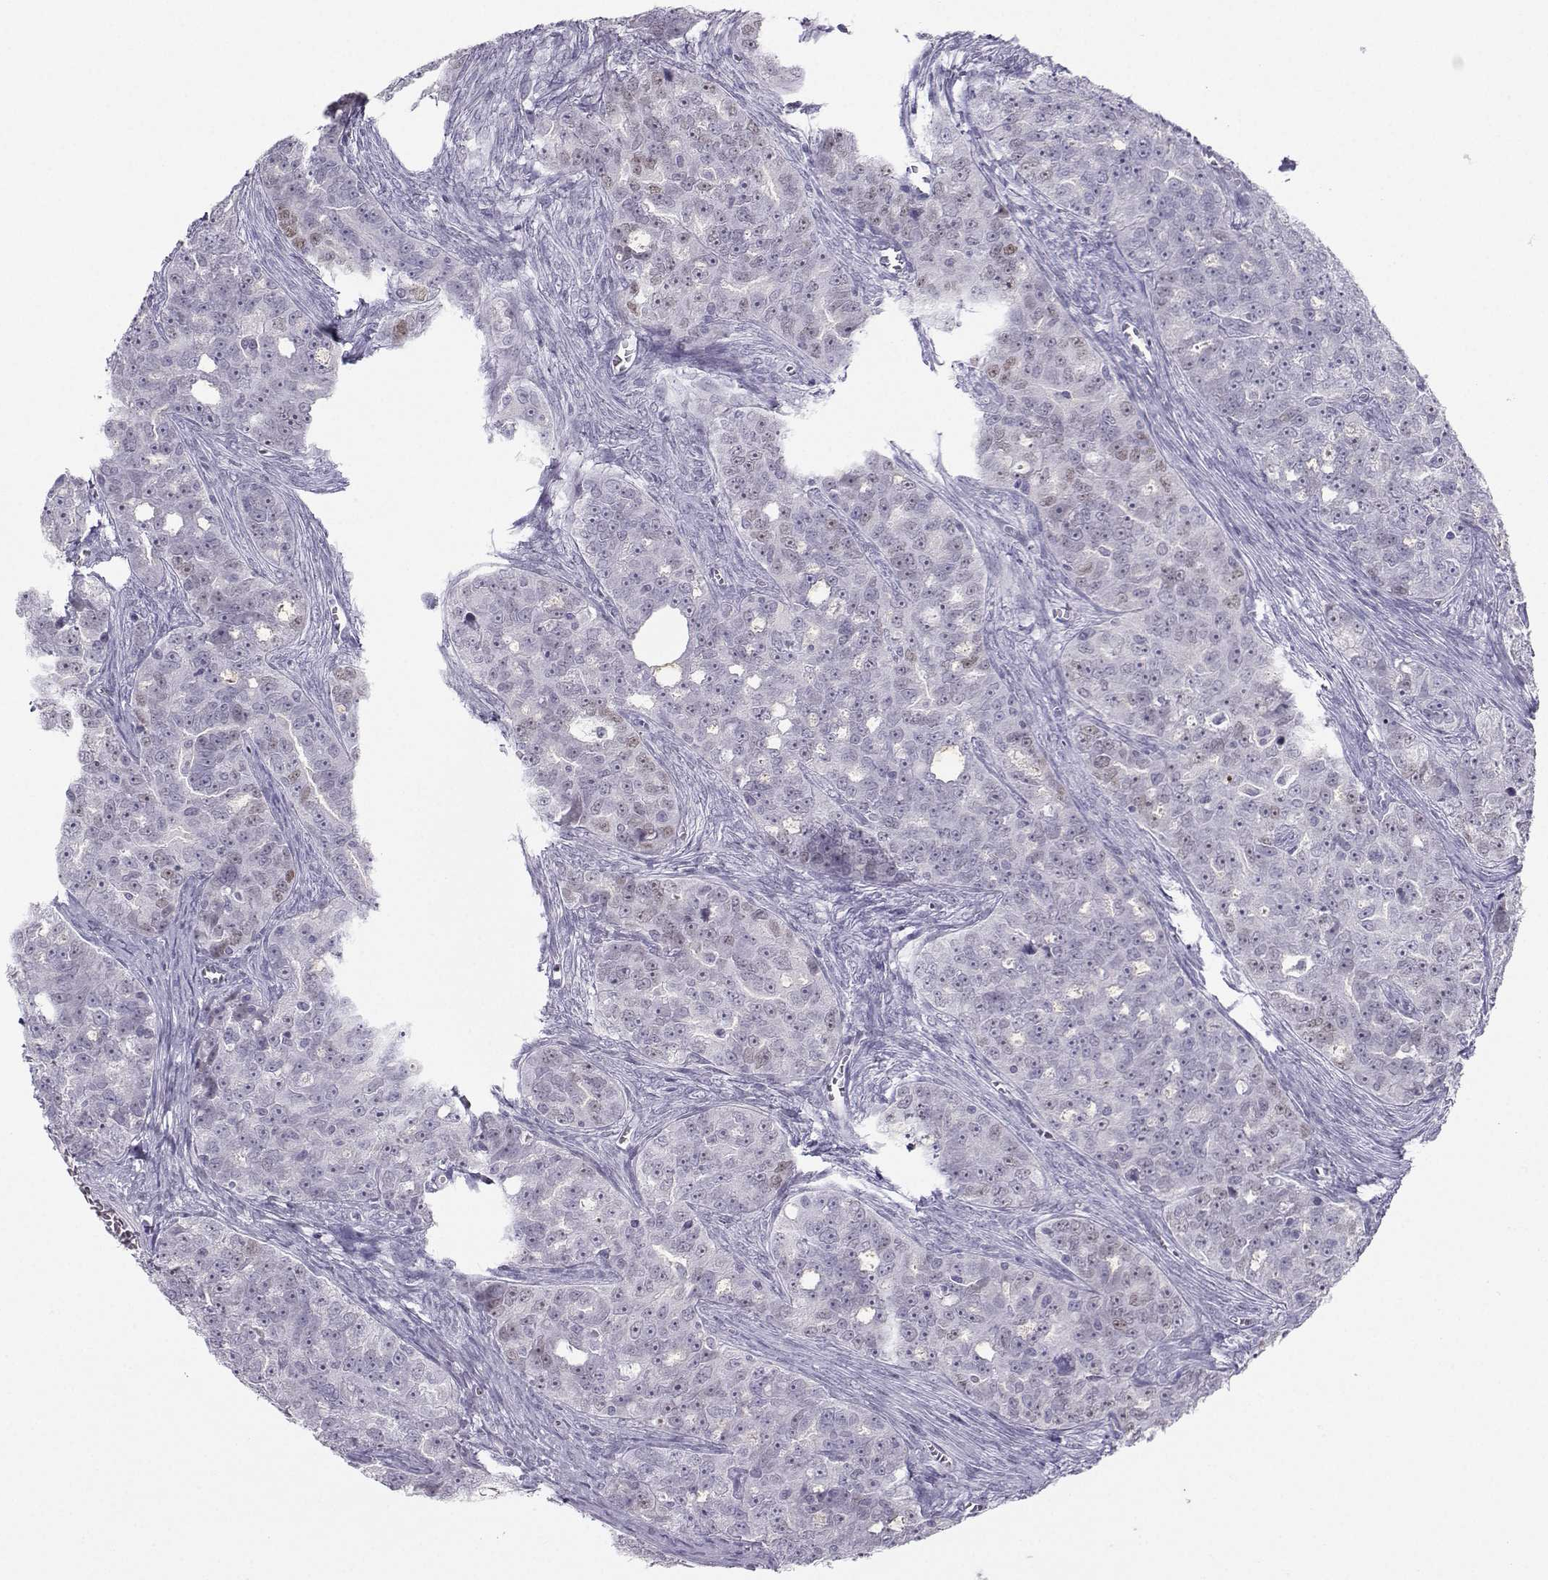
{"staining": {"intensity": "weak", "quantity": "<25%", "location": "nuclear"}, "tissue": "ovarian cancer", "cell_type": "Tumor cells", "image_type": "cancer", "snomed": [{"axis": "morphology", "description": "Cystadenocarcinoma, serous, NOS"}, {"axis": "topography", "description": "Ovary"}], "caption": "Tumor cells show no significant protein positivity in serous cystadenocarcinoma (ovarian).", "gene": "LHX1", "patient": {"sex": "female", "age": 51}}